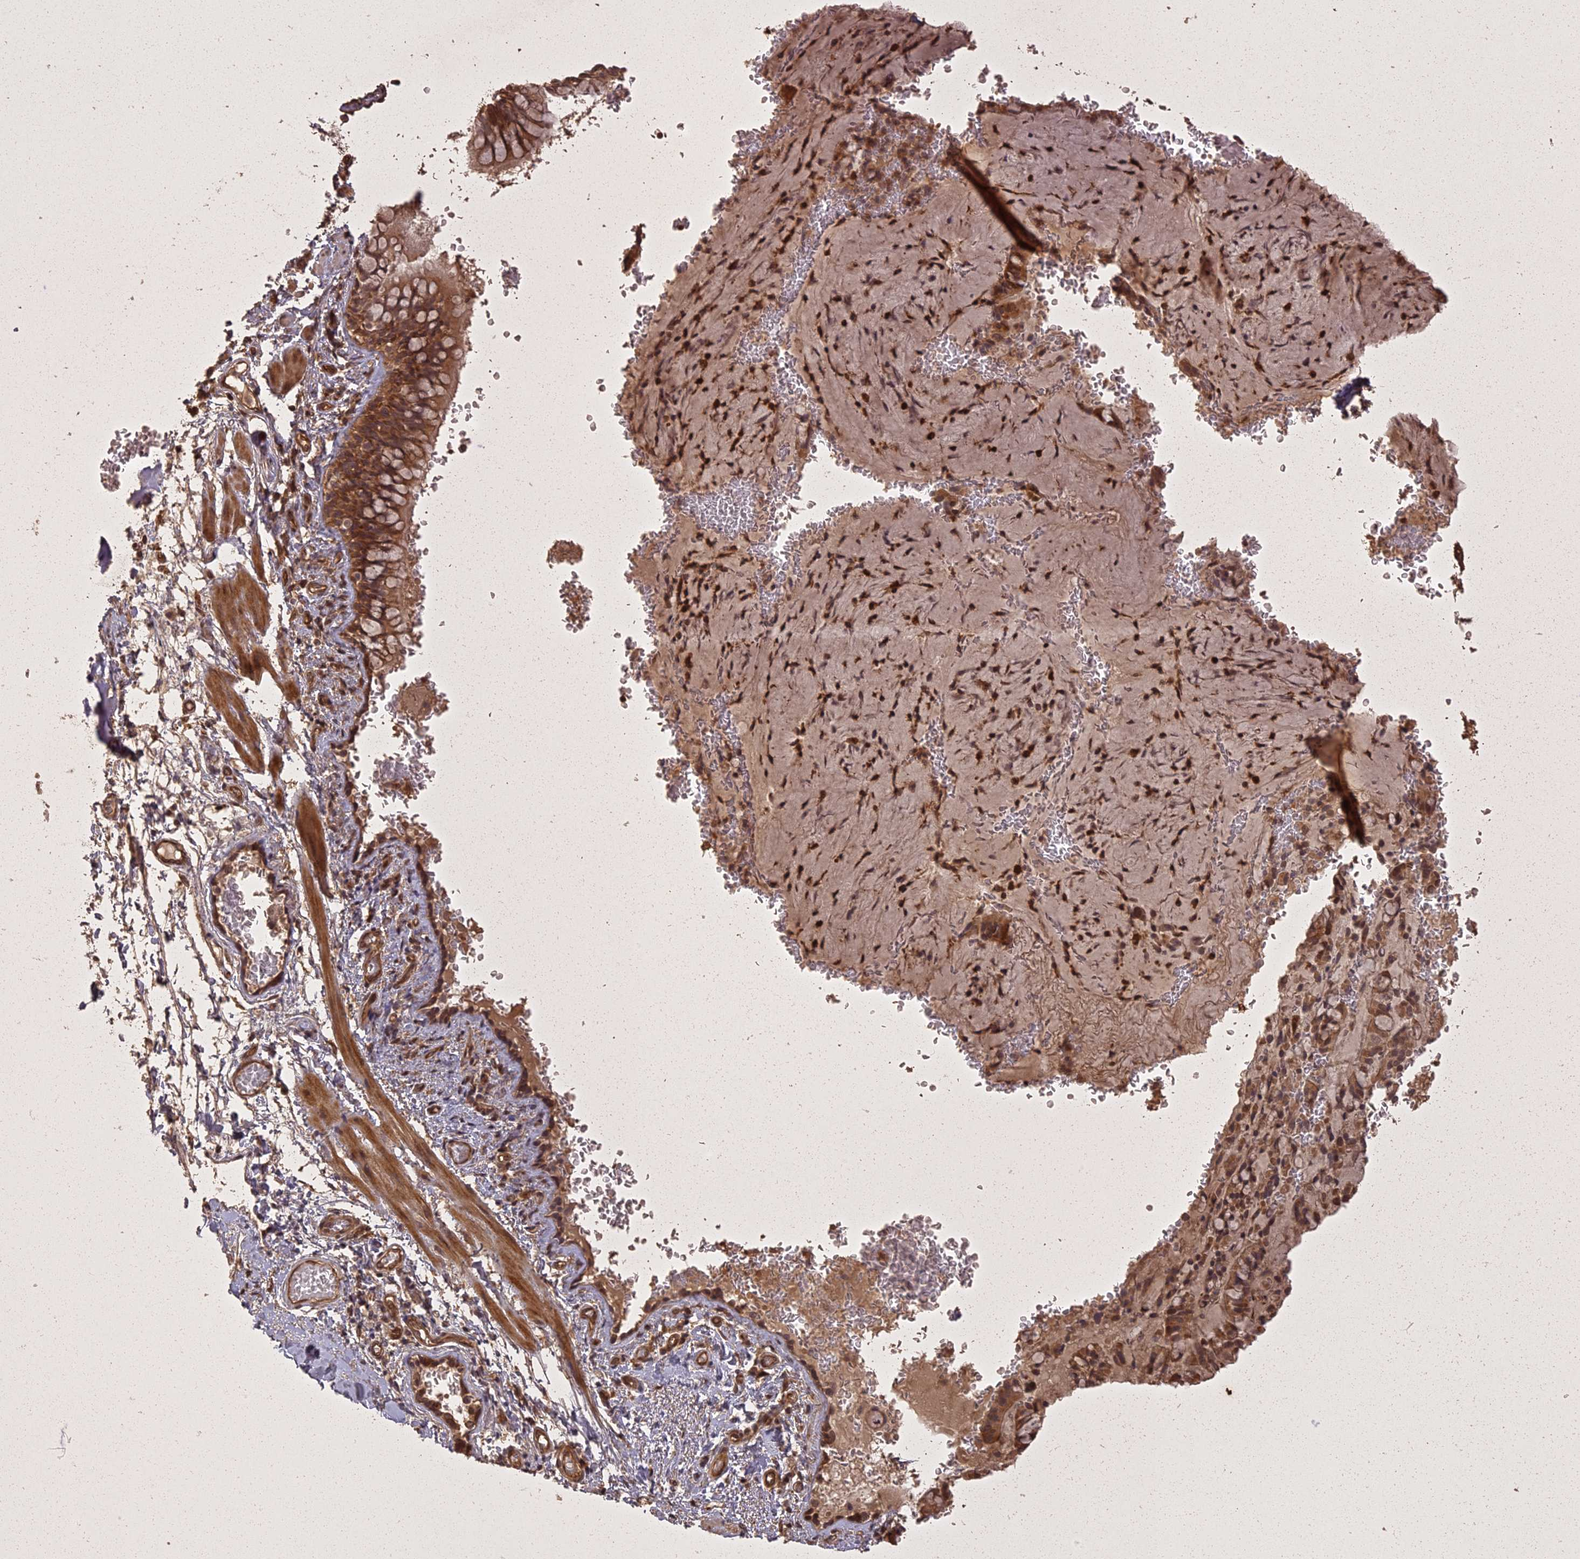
{"staining": {"intensity": "moderate", "quantity": ">75%", "location": "cytoplasmic/membranous"}, "tissue": "bronchus", "cell_type": "Respiratory epithelial cells", "image_type": "normal", "snomed": [{"axis": "morphology", "description": "Normal tissue, NOS"}, {"axis": "topography", "description": "Cartilage tissue"}, {"axis": "topography", "description": "Bronchus"}], "caption": "IHC (DAB) staining of benign bronchus demonstrates moderate cytoplasmic/membranous protein expression in approximately >75% of respiratory epithelial cells.", "gene": "LIN37", "patient": {"sex": "female", "age": 36}}